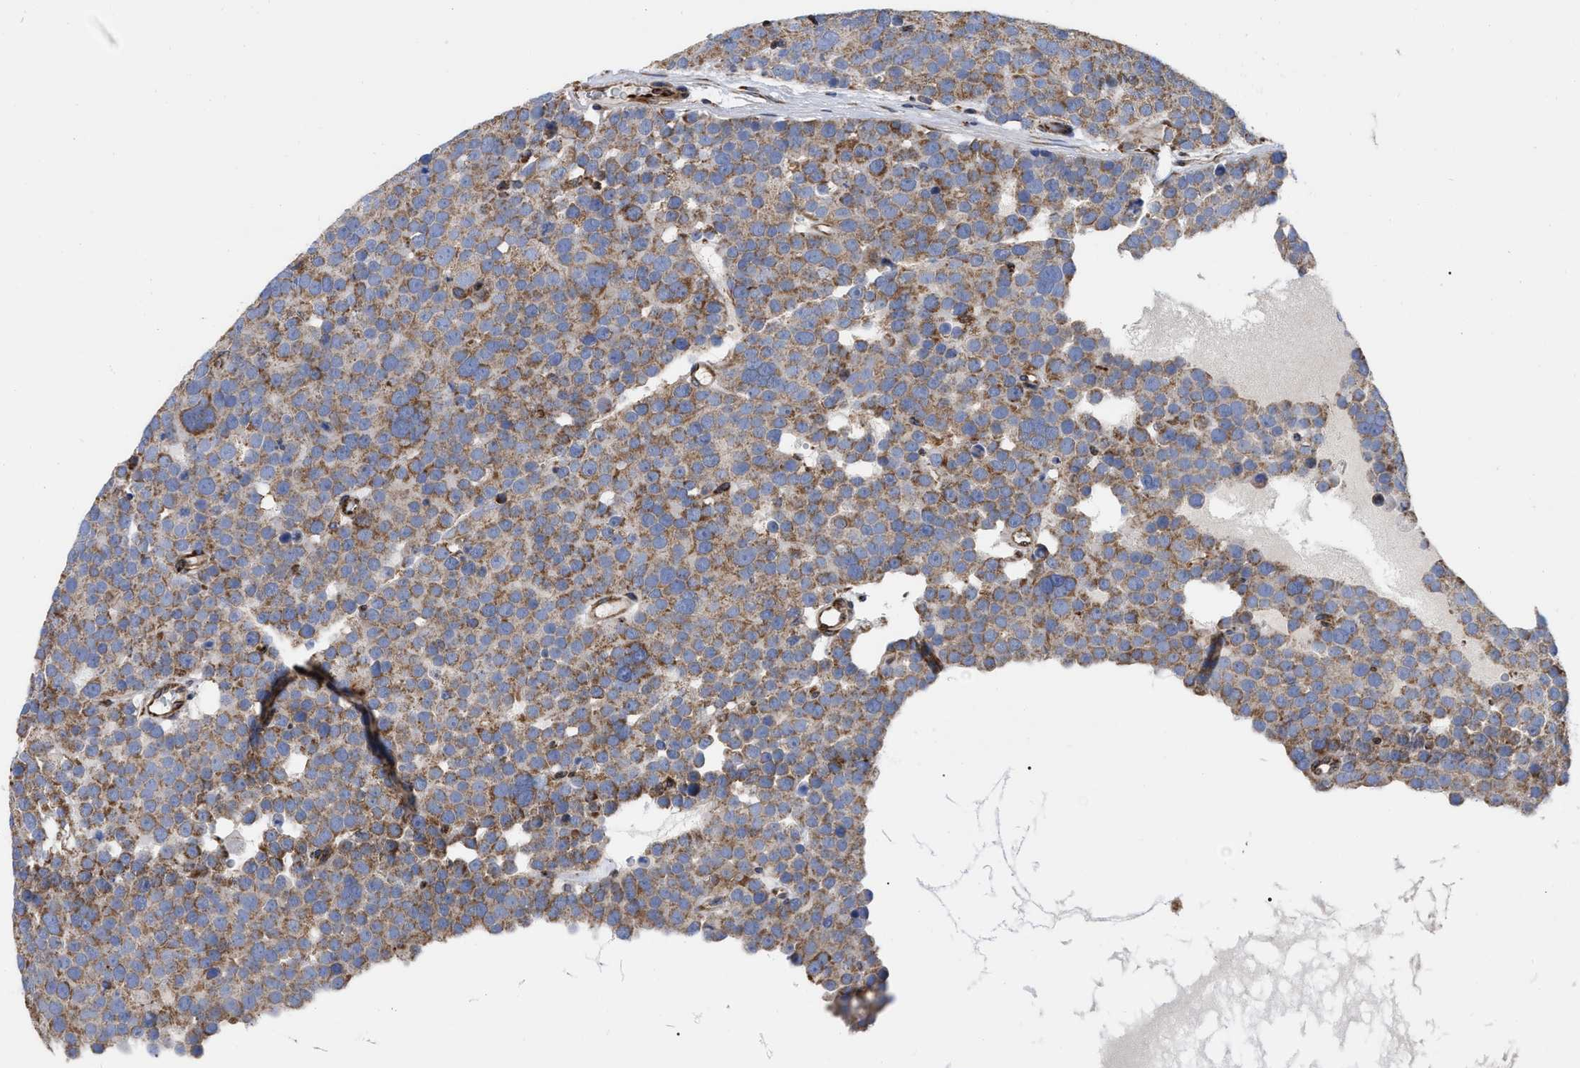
{"staining": {"intensity": "moderate", "quantity": ">75%", "location": "cytoplasmic/membranous"}, "tissue": "testis cancer", "cell_type": "Tumor cells", "image_type": "cancer", "snomed": [{"axis": "morphology", "description": "Seminoma, NOS"}, {"axis": "topography", "description": "Testis"}], "caption": "Immunohistochemistry of testis cancer (seminoma) demonstrates medium levels of moderate cytoplasmic/membranous staining in approximately >75% of tumor cells.", "gene": "FAM120A", "patient": {"sex": "male", "age": 71}}